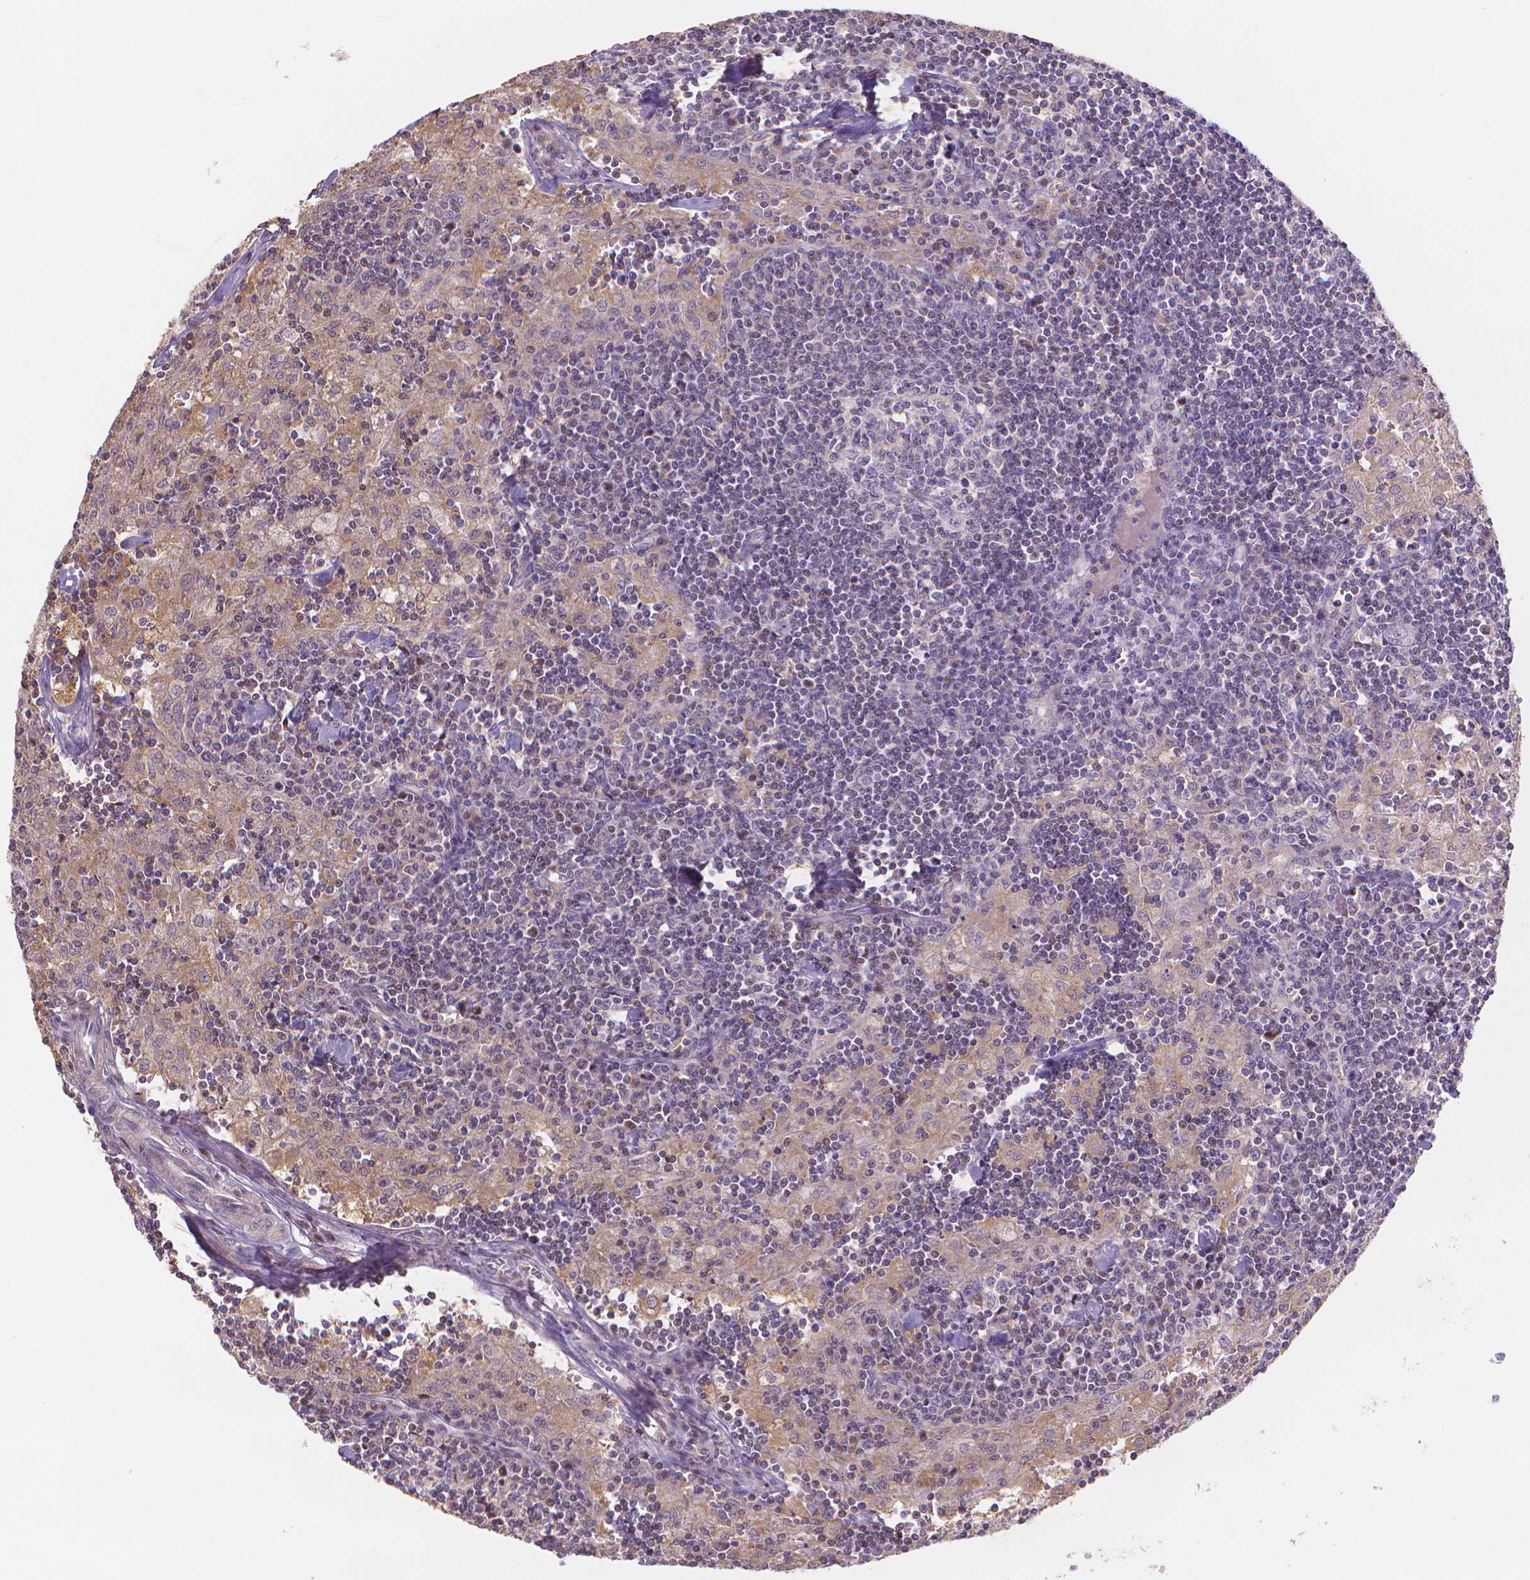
{"staining": {"intensity": "negative", "quantity": "none", "location": "none"}, "tissue": "lymph node", "cell_type": "Germinal center cells", "image_type": "normal", "snomed": [{"axis": "morphology", "description": "Normal tissue, NOS"}, {"axis": "topography", "description": "Lymph node"}], "caption": "High power microscopy image of an immunohistochemistry (IHC) histopathology image of normal lymph node, revealing no significant positivity in germinal center cells.", "gene": "PRDM13", "patient": {"sex": "male", "age": 55}}